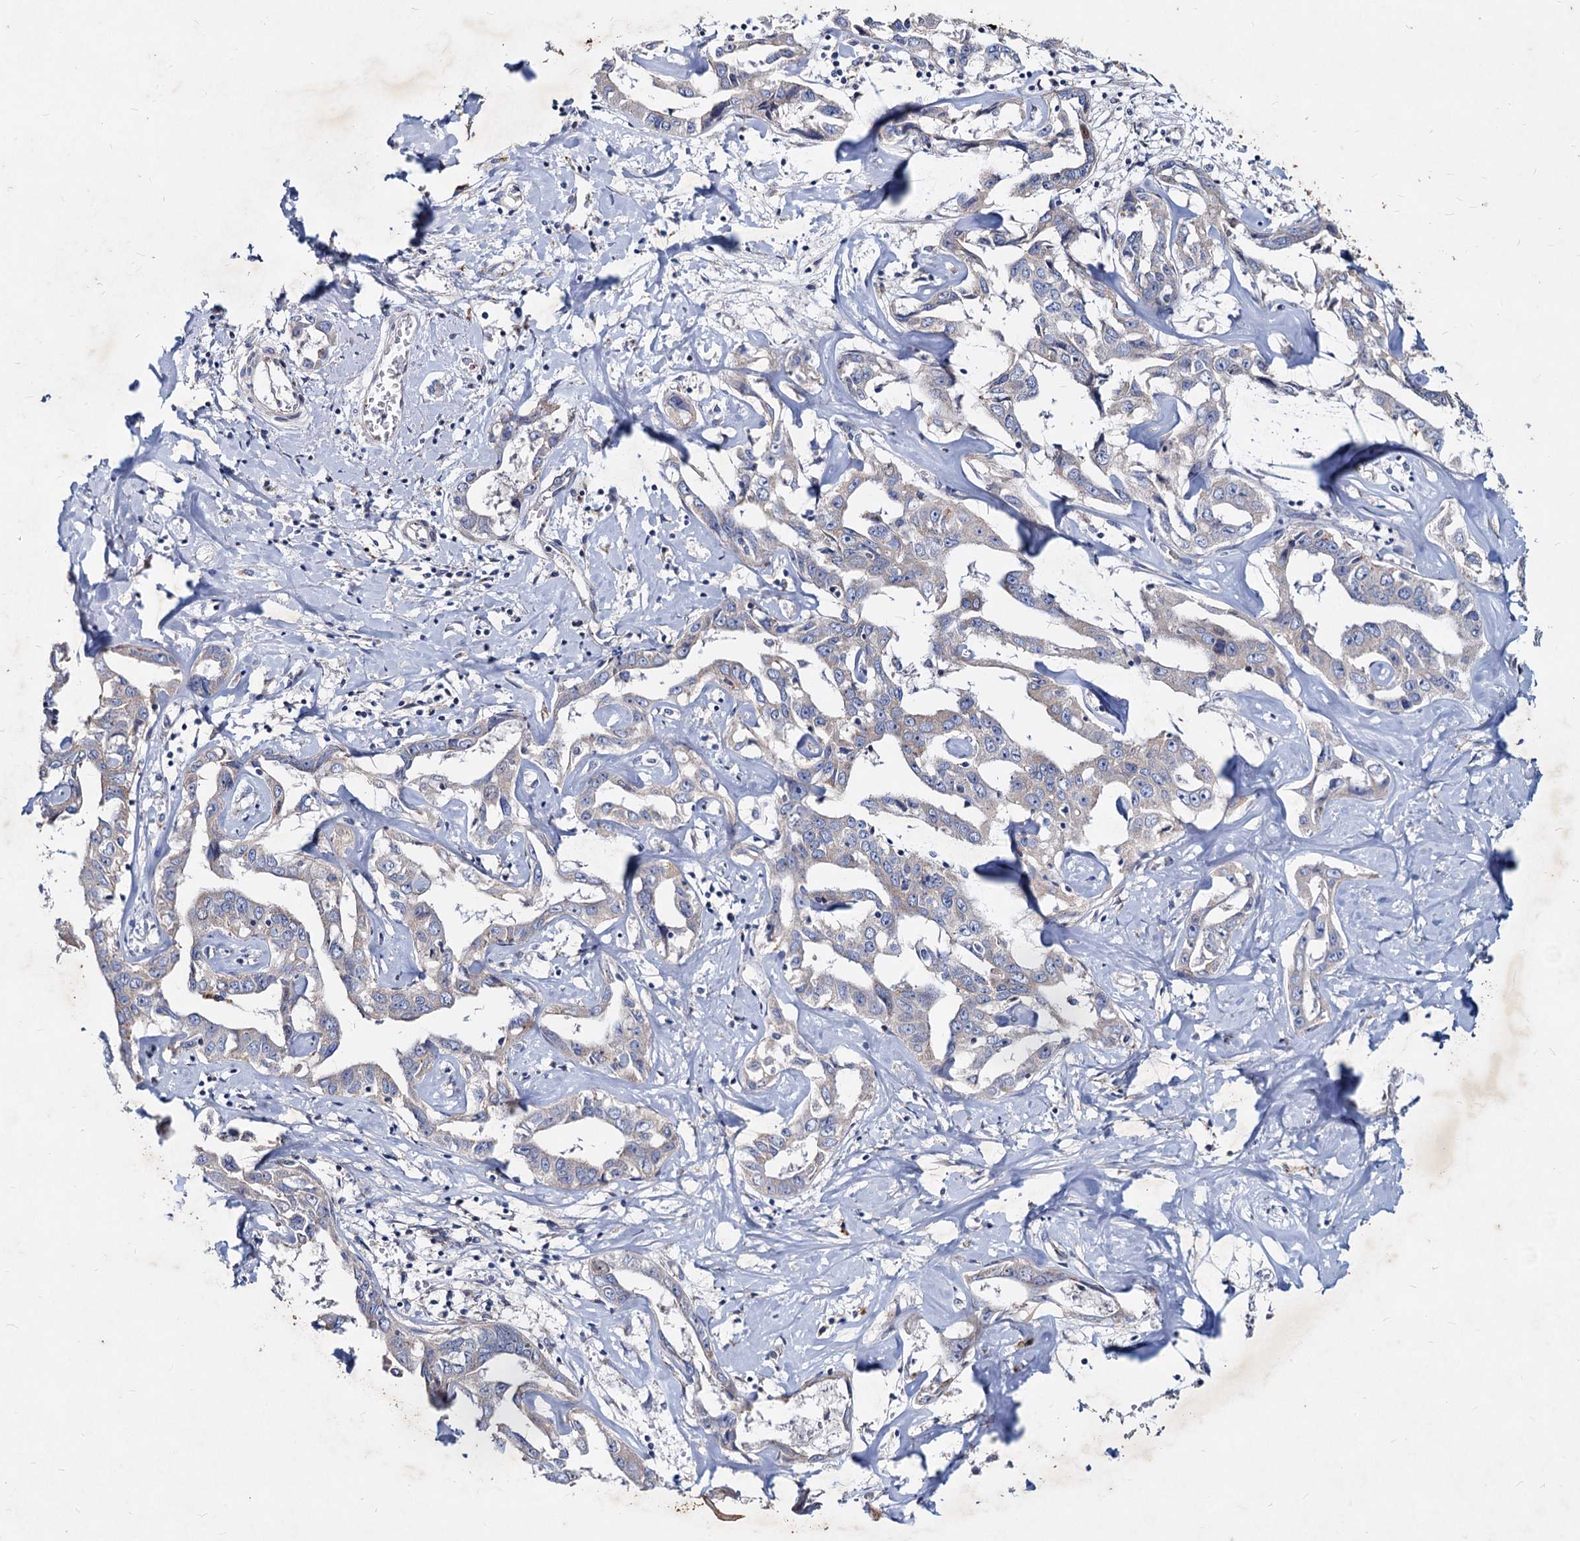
{"staining": {"intensity": "weak", "quantity": "<25%", "location": "cytoplasmic/membranous"}, "tissue": "liver cancer", "cell_type": "Tumor cells", "image_type": "cancer", "snomed": [{"axis": "morphology", "description": "Cholangiocarcinoma"}, {"axis": "topography", "description": "Liver"}], "caption": "High power microscopy photomicrograph of an immunohistochemistry (IHC) micrograph of liver cholangiocarcinoma, revealing no significant expression in tumor cells.", "gene": "AGBL4", "patient": {"sex": "male", "age": 59}}